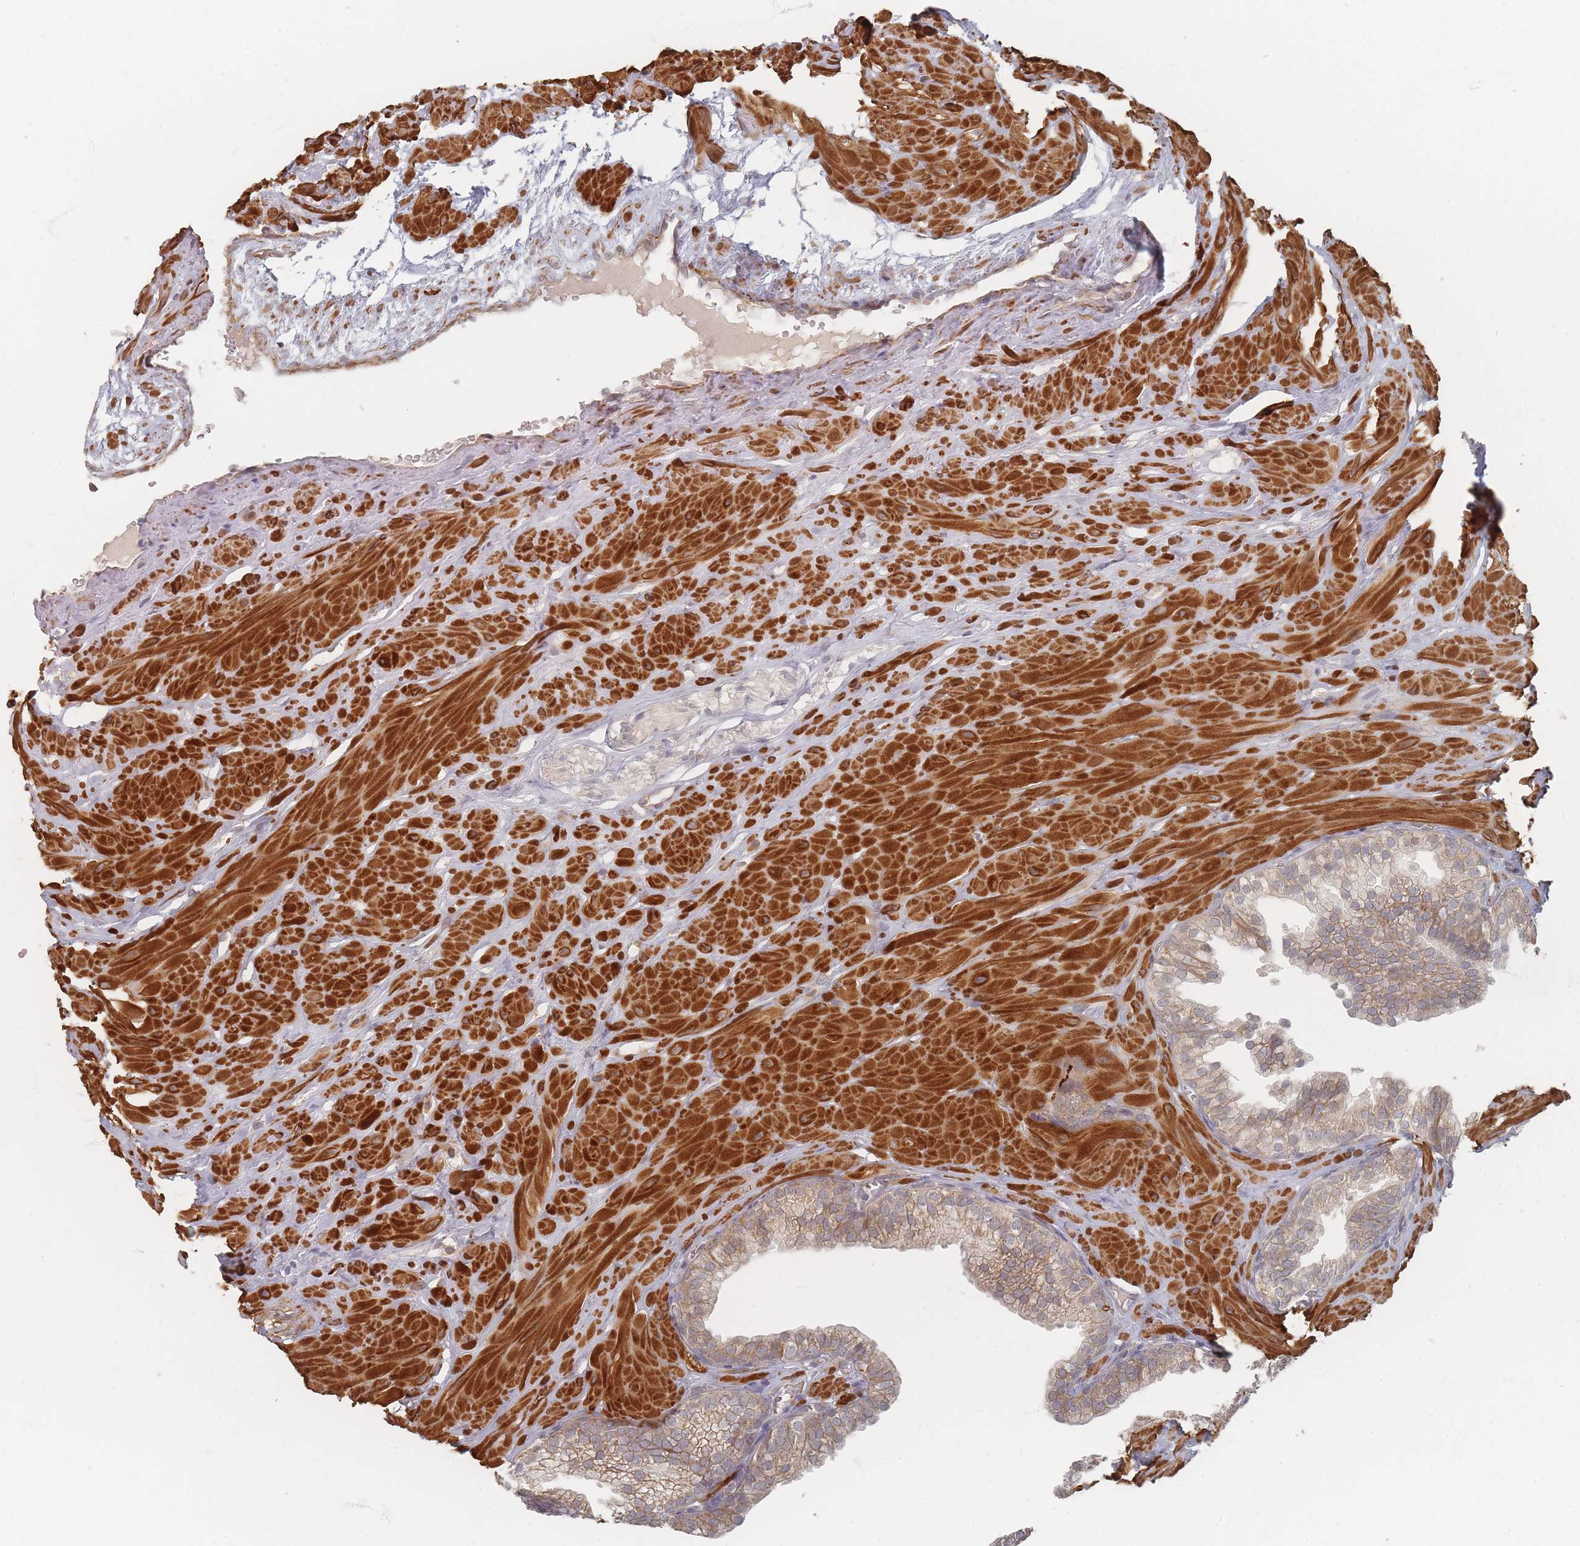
{"staining": {"intensity": "weak", "quantity": "25%-75%", "location": "cytoplasmic/membranous"}, "tissue": "prostate", "cell_type": "Glandular cells", "image_type": "normal", "snomed": [{"axis": "morphology", "description": "Normal tissue, NOS"}, {"axis": "topography", "description": "Prostate"}, {"axis": "topography", "description": "Peripheral nerve tissue"}], "caption": "Weak cytoplasmic/membranous positivity is appreciated in approximately 25%-75% of glandular cells in unremarkable prostate.", "gene": "GLE1", "patient": {"sex": "male", "age": 55}}